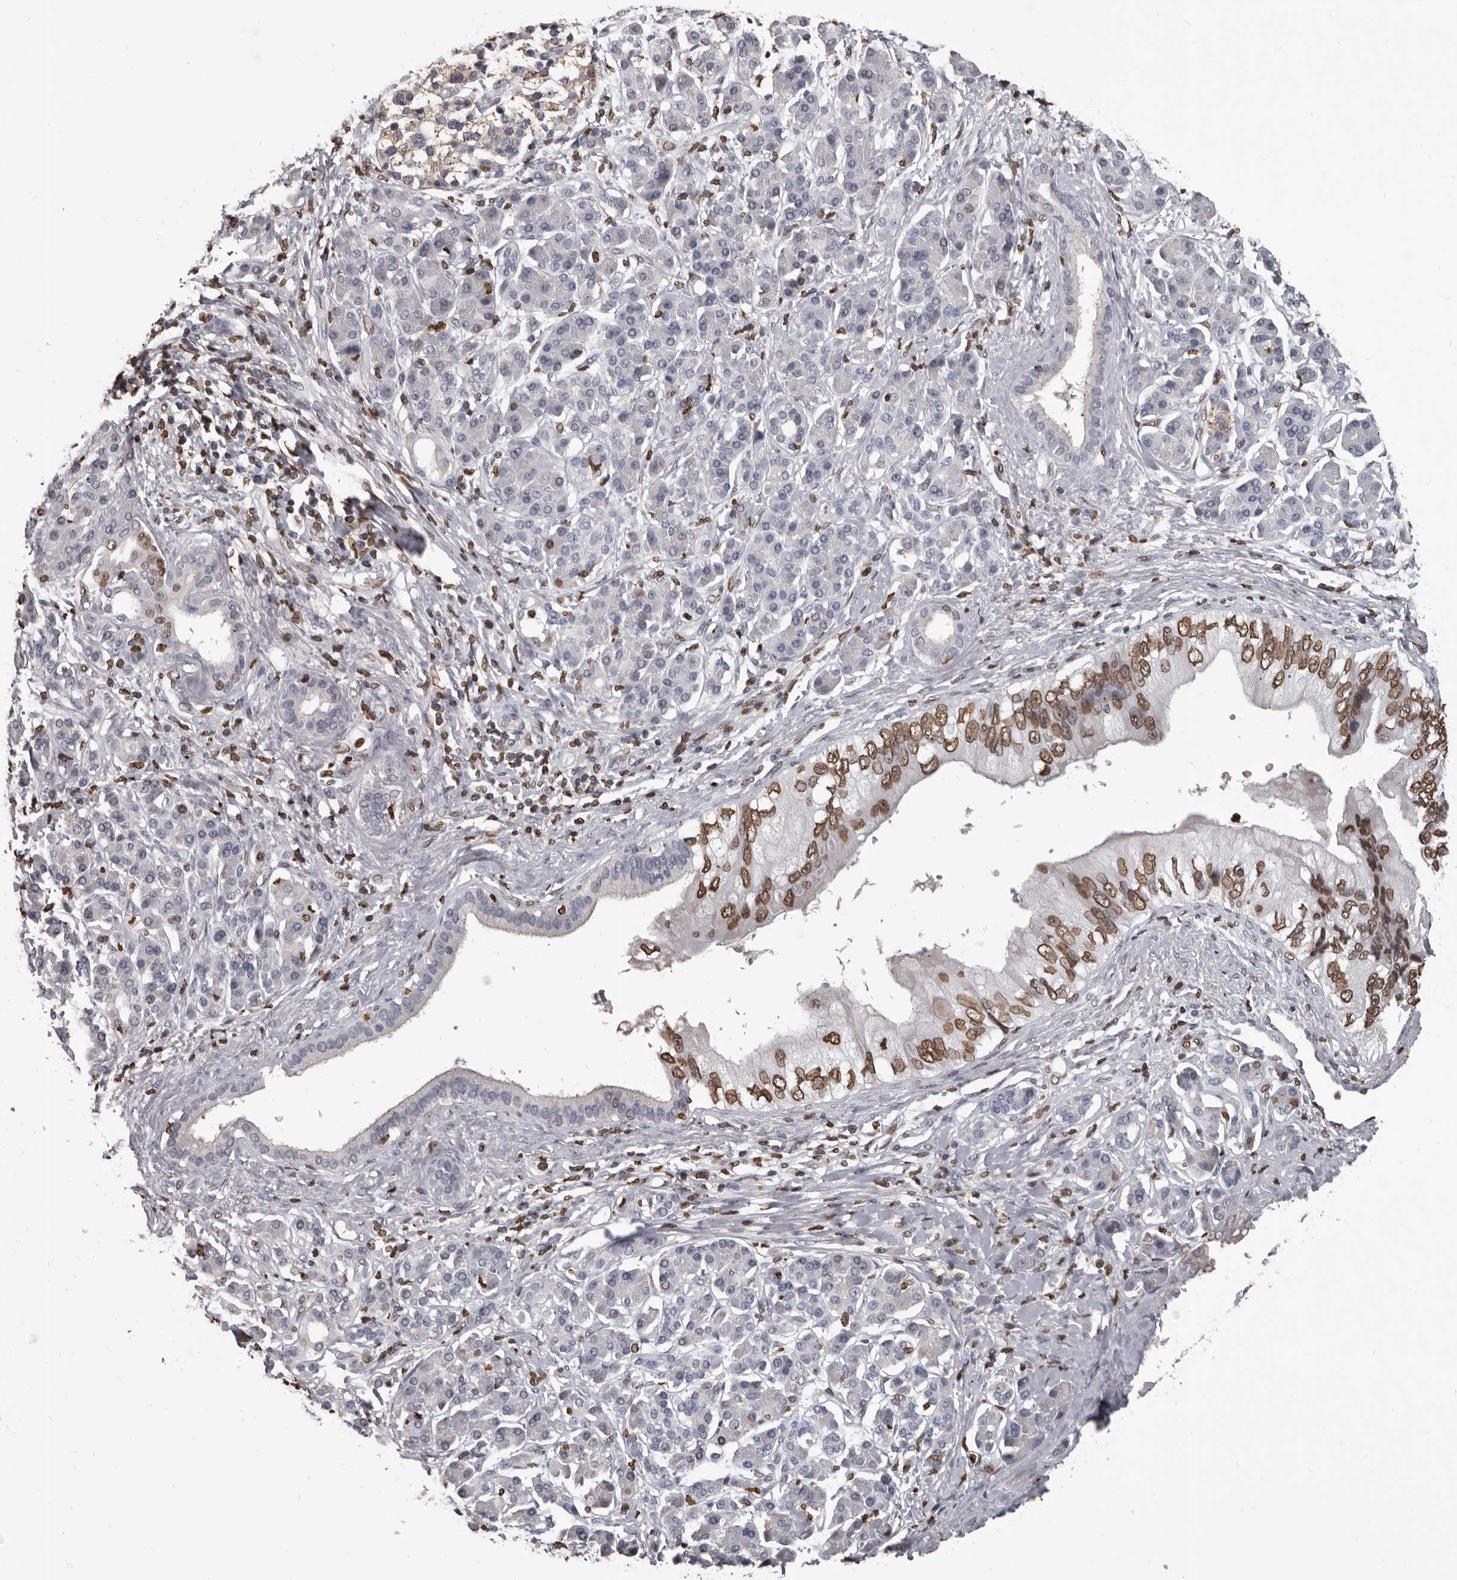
{"staining": {"intensity": "moderate", "quantity": ">75%", "location": "cytoplasmic/membranous,nuclear"}, "tissue": "pancreatic cancer", "cell_type": "Tumor cells", "image_type": "cancer", "snomed": [{"axis": "morphology", "description": "Adenocarcinoma, NOS"}, {"axis": "topography", "description": "Pancreas"}], "caption": "This image demonstrates immunohistochemistry (IHC) staining of pancreatic cancer (adenocarcinoma), with medium moderate cytoplasmic/membranous and nuclear expression in approximately >75% of tumor cells.", "gene": "AHR", "patient": {"sex": "female", "age": 56}}